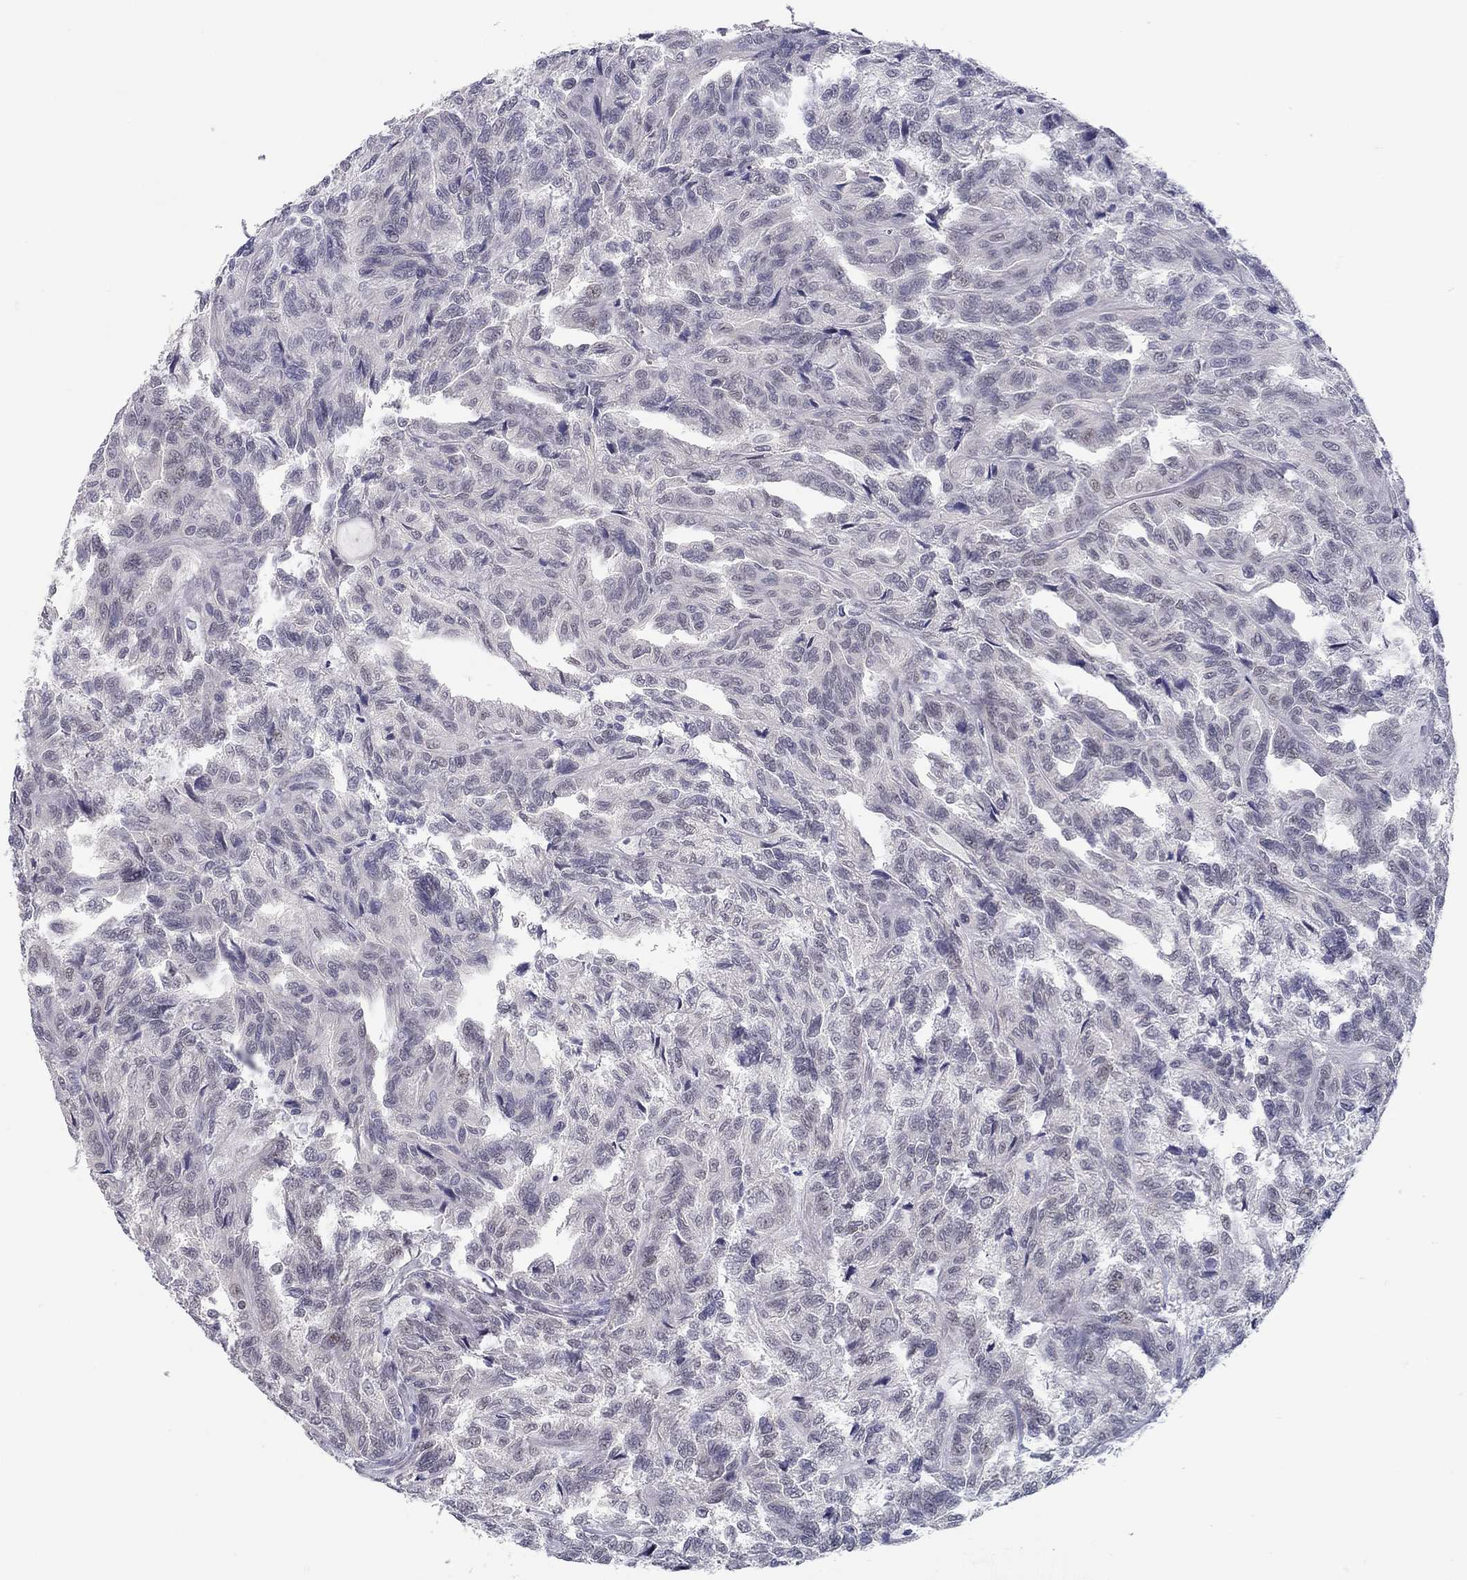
{"staining": {"intensity": "negative", "quantity": "none", "location": "none"}, "tissue": "renal cancer", "cell_type": "Tumor cells", "image_type": "cancer", "snomed": [{"axis": "morphology", "description": "Adenocarcinoma, NOS"}, {"axis": "topography", "description": "Kidney"}], "caption": "The IHC histopathology image has no significant expression in tumor cells of renal adenocarcinoma tissue.", "gene": "DOT1L", "patient": {"sex": "male", "age": 79}}